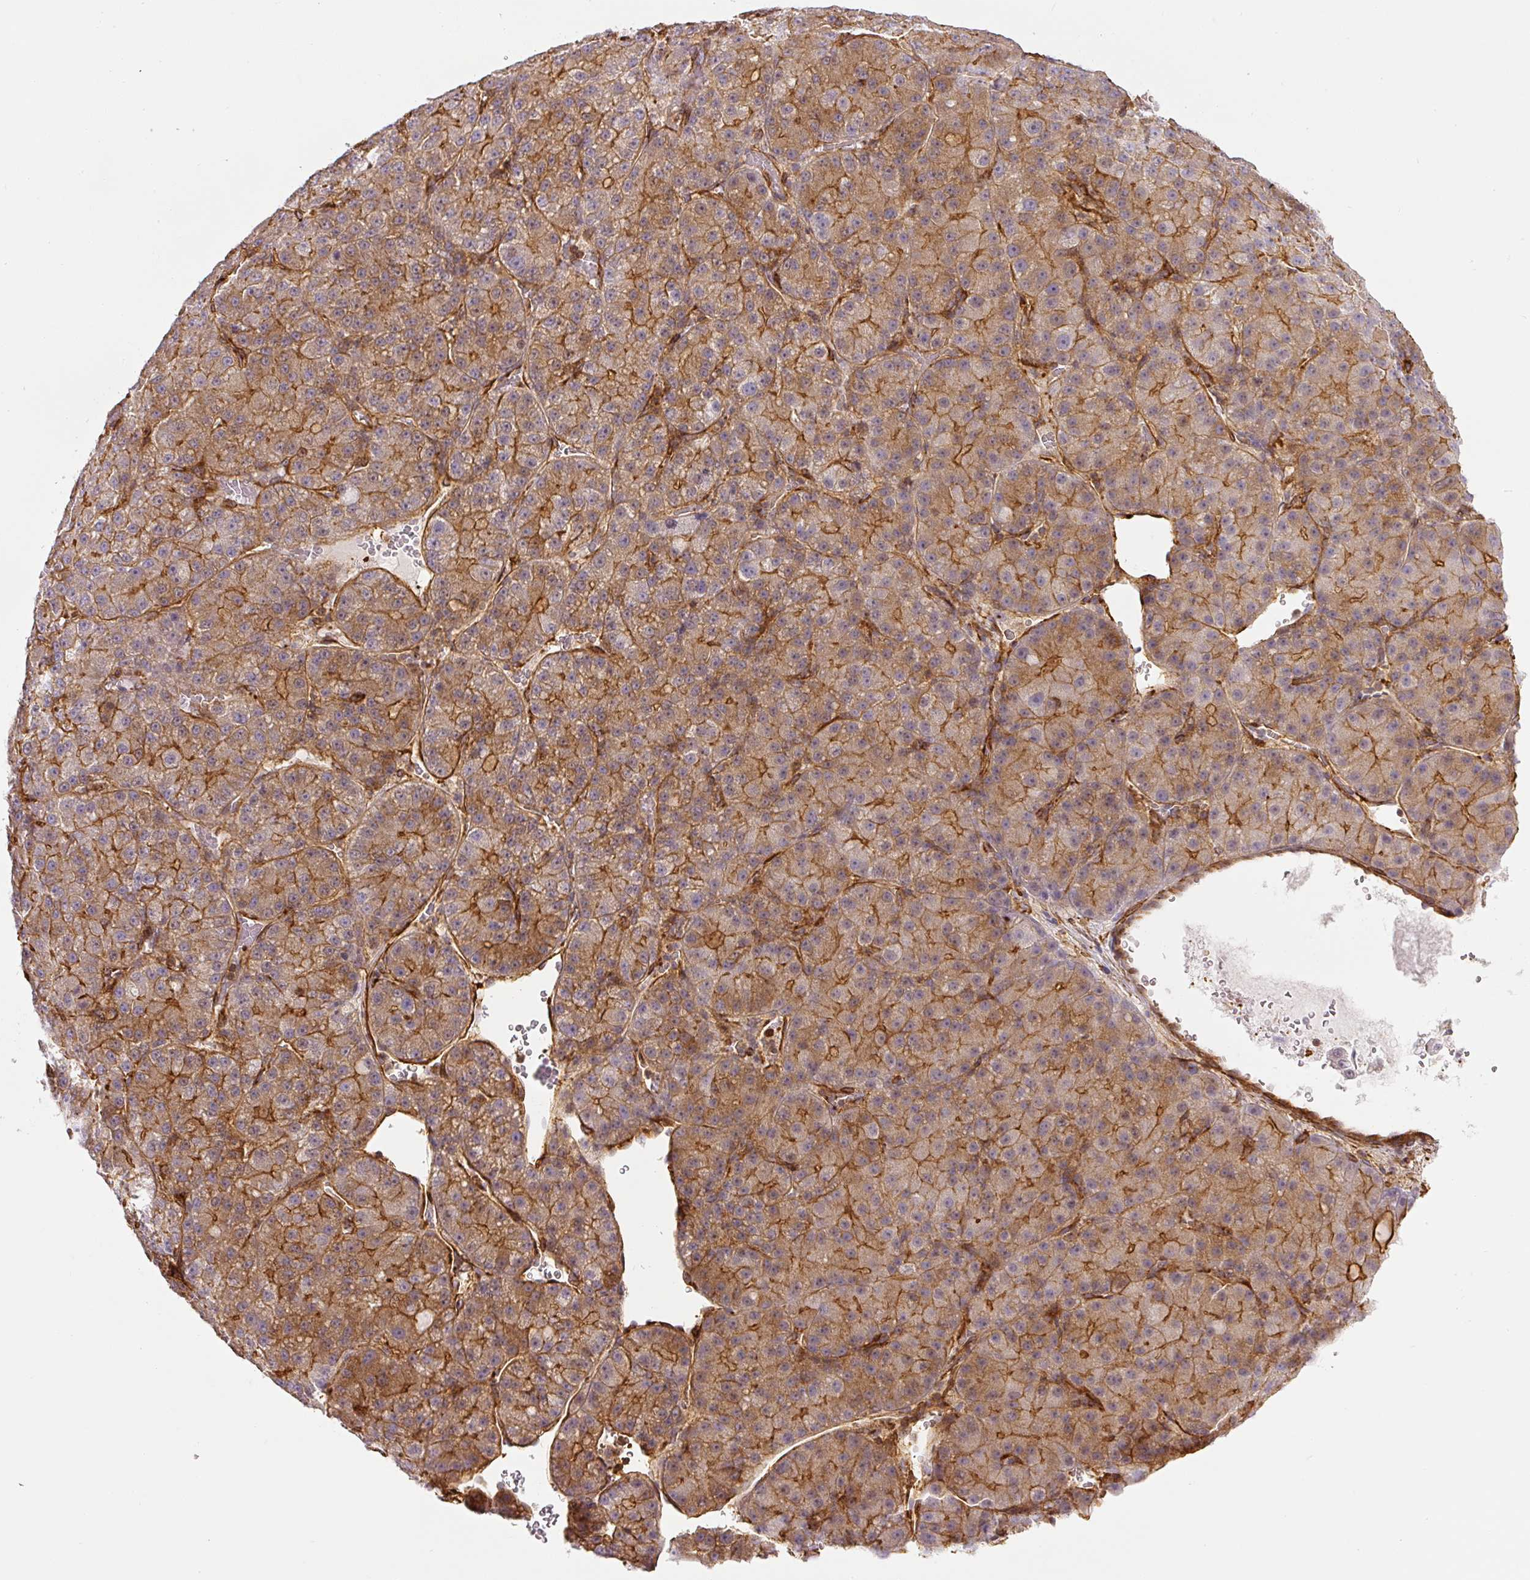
{"staining": {"intensity": "moderate", "quantity": ">75%", "location": "cytoplasmic/membranous"}, "tissue": "liver cancer", "cell_type": "Tumor cells", "image_type": "cancer", "snomed": [{"axis": "morphology", "description": "Carcinoma, Hepatocellular, NOS"}, {"axis": "topography", "description": "Liver"}], "caption": "A photomicrograph of liver cancer stained for a protein displays moderate cytoplasmic/membranous brown staining in tumor cells.", "gene": "MYL12A", "patient": {"sex": "male", "age": 67}}